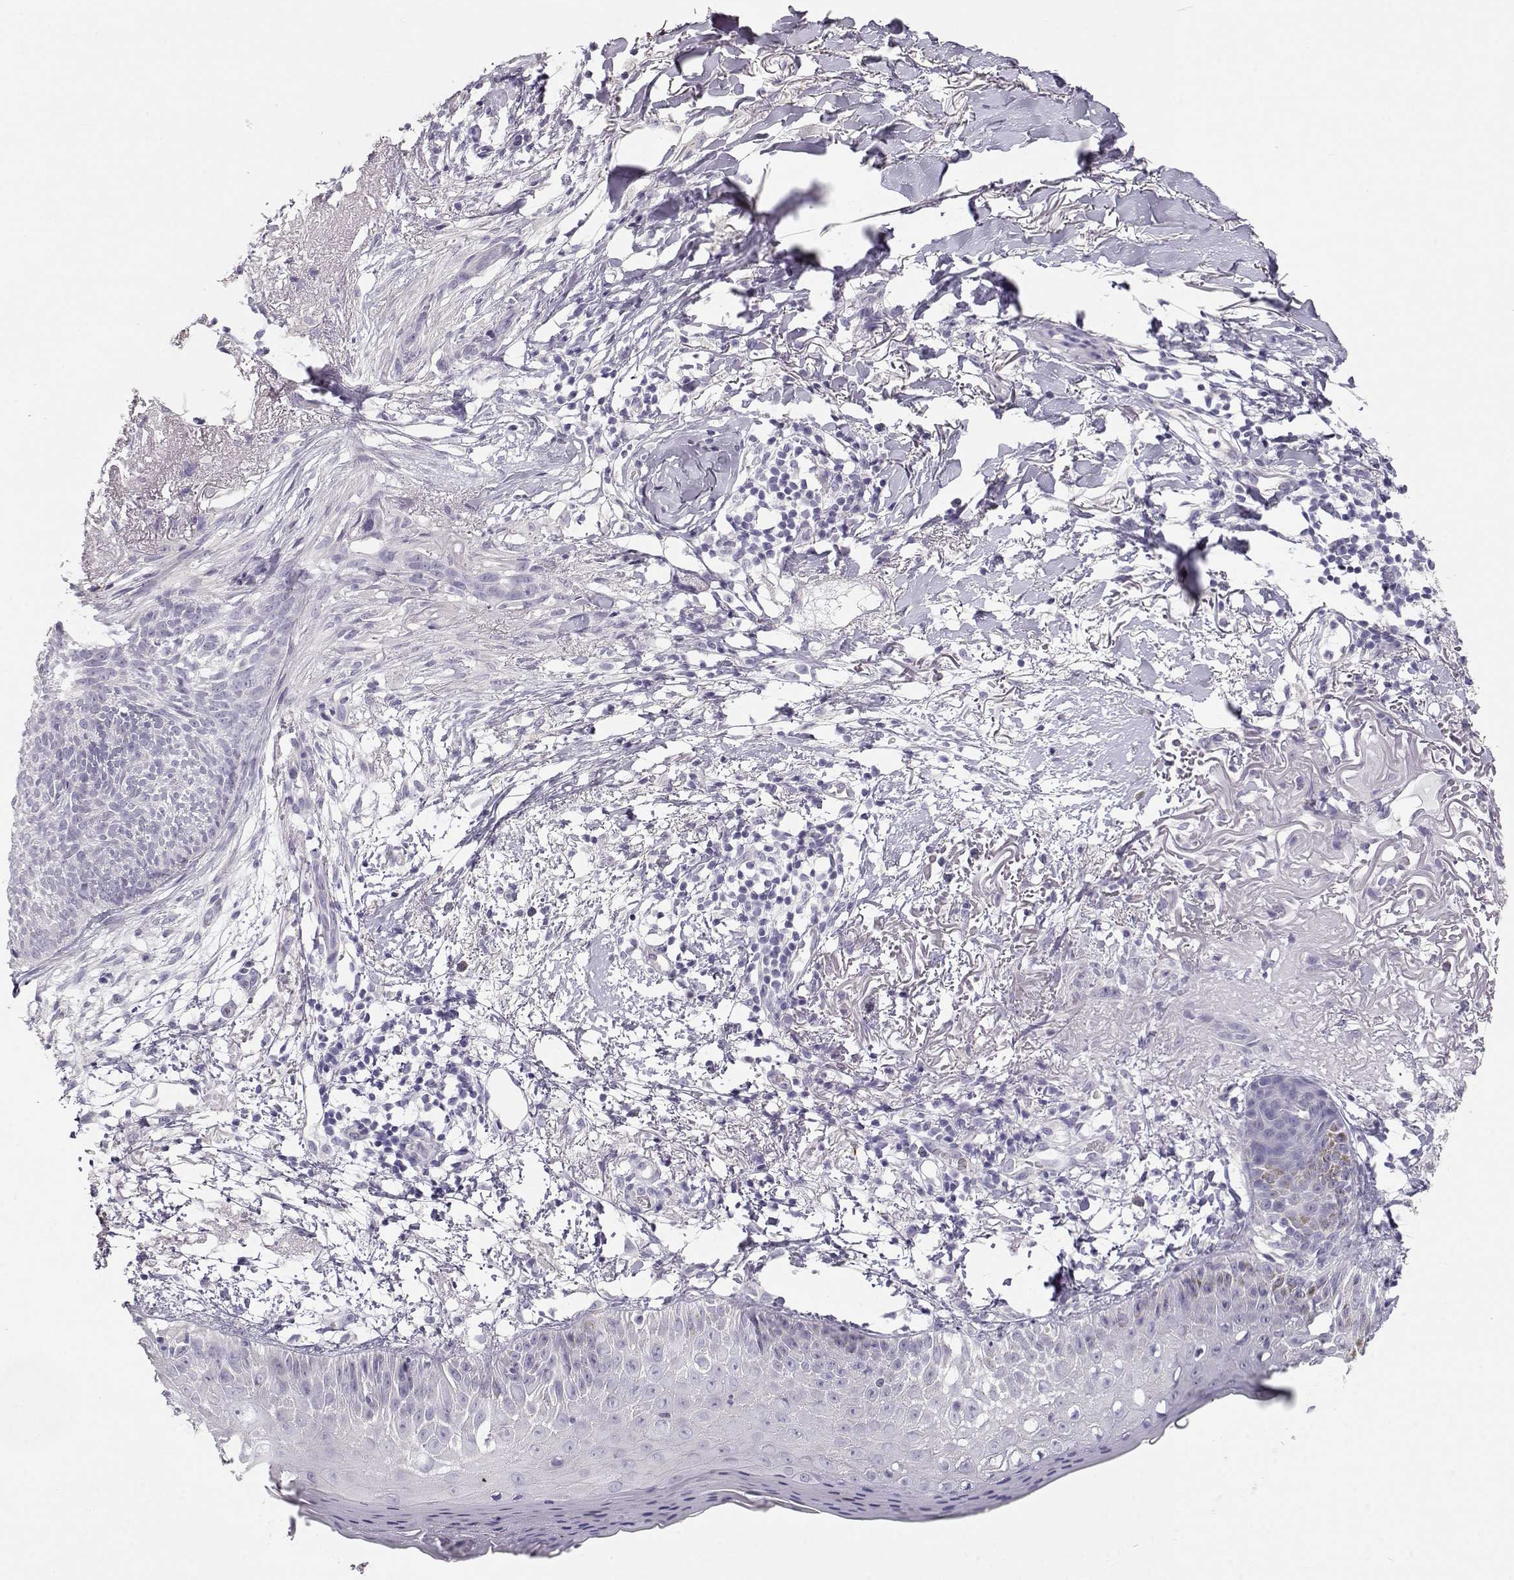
{"staining": {"intensity": "negative", "quantity": "none", "location": "none"}, "tissue": "skin cancer", "cell_type": "Tumor cells", "image_type": "cancer", "snomed": [{"axis": "morphology", "description": "Normal tissue, NOS"}, {"axis": "morphology", "description": "Basal cell carcinoma"}, {"axis": "topography", "description": "Skin"}], "caption": "DAB immunohistochemical staining of basal cell carcinoma (skin) displays no significant positivity in tumor cells.", "gene": "NUTM1", "patient": {"sex": "male", "age": 84}}